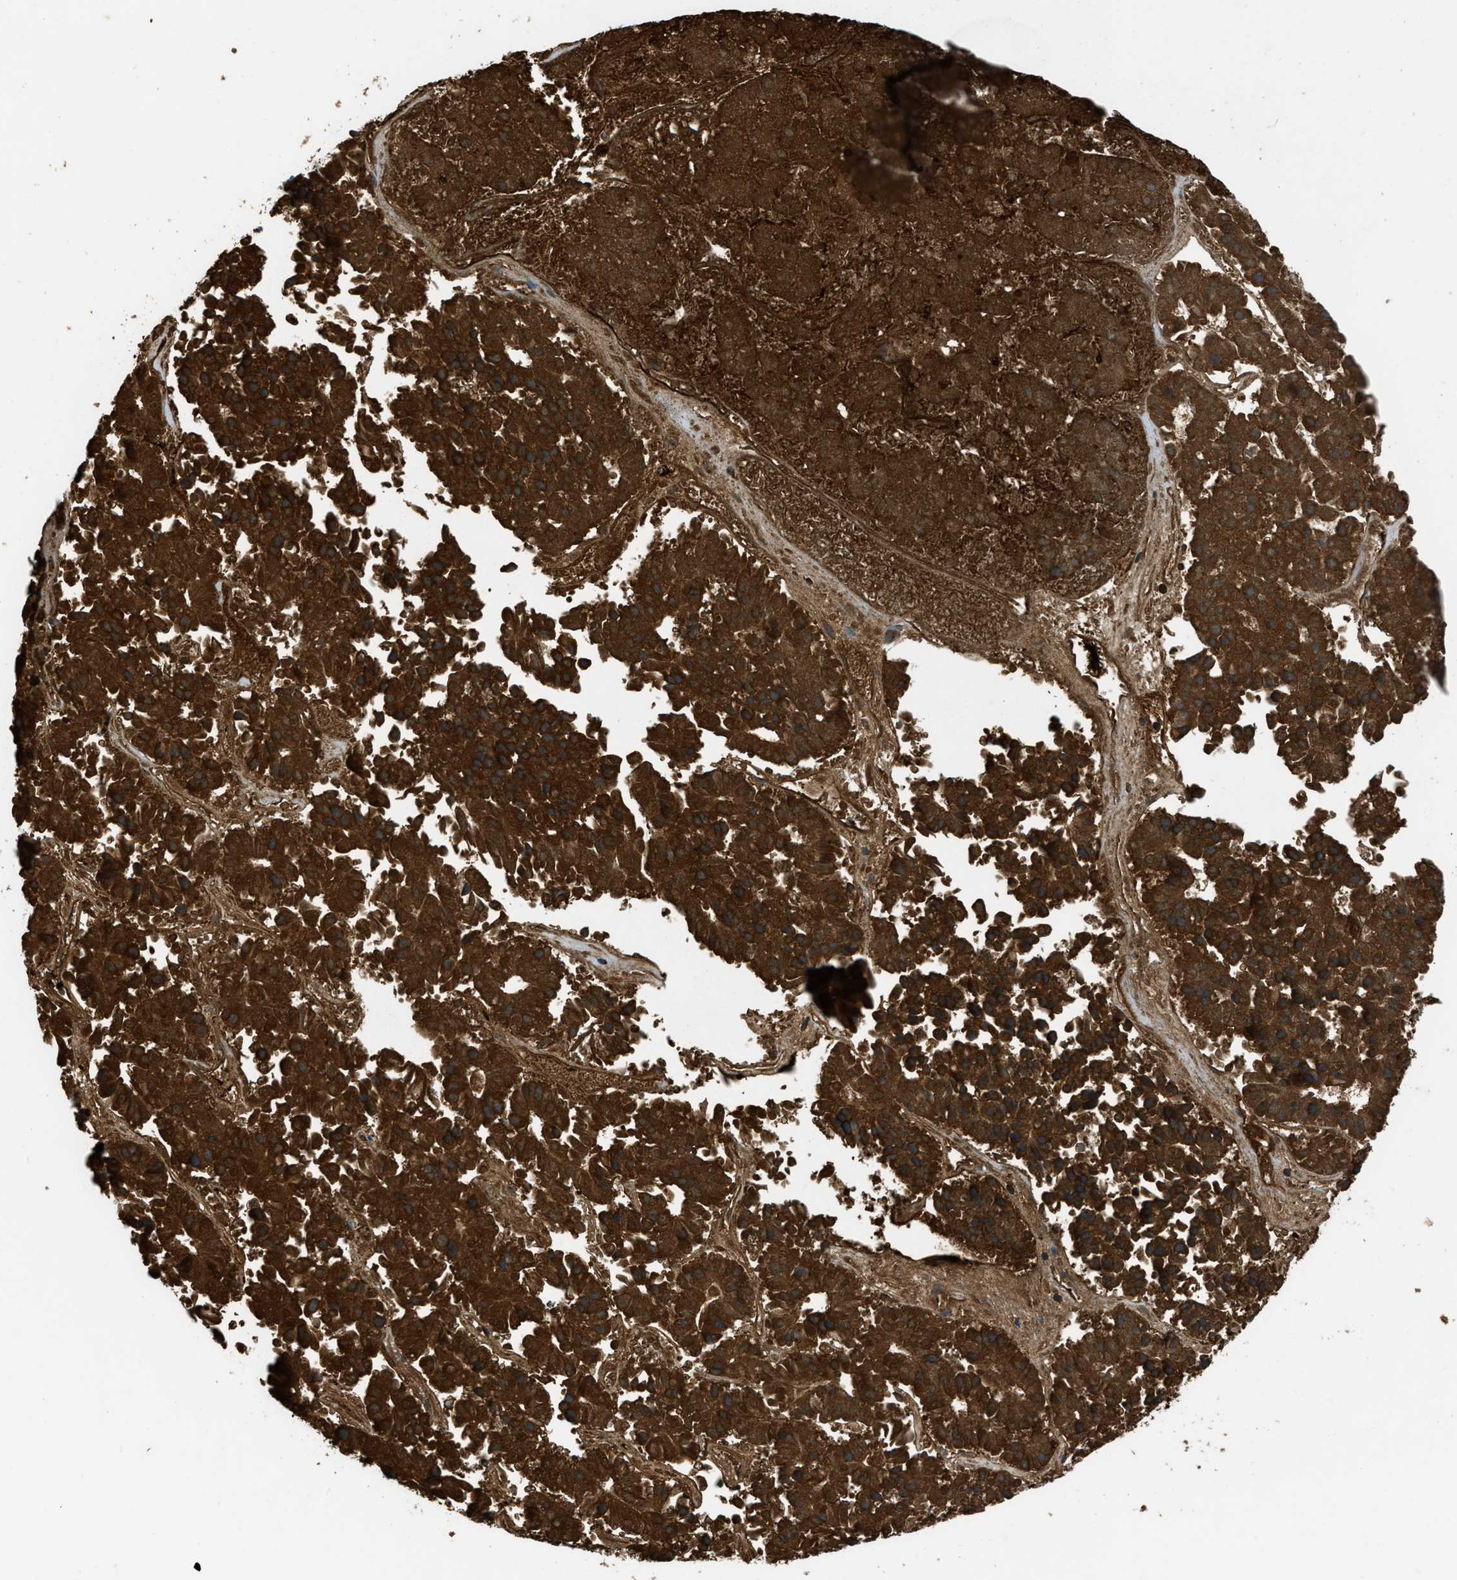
{"staining": {"intensity": "strong", "quantity": ">75%", "location": "cytoplasmic/membranous"}, "tissue": "pancreatic cancer", "cell_type": "Tumor cells", "image_type": "cancer", "snomed": [{"axis": "morphology", "description": "Adenocarcinoma, NOS"}, {"axis": "topography", "description": "Pancreas"}], "caption": "A high amount of strong cytoplasmic/membranous staining is appreciated in approximately >75% of tumor cells in pancreatic cancer (adenocarcinoma) tissue. Immunohistochemistry stains the protein of interest in brown and the nuclei are stained blue.", "gene": "ERC1", "patient": {"sex": "male", "age": 50}}